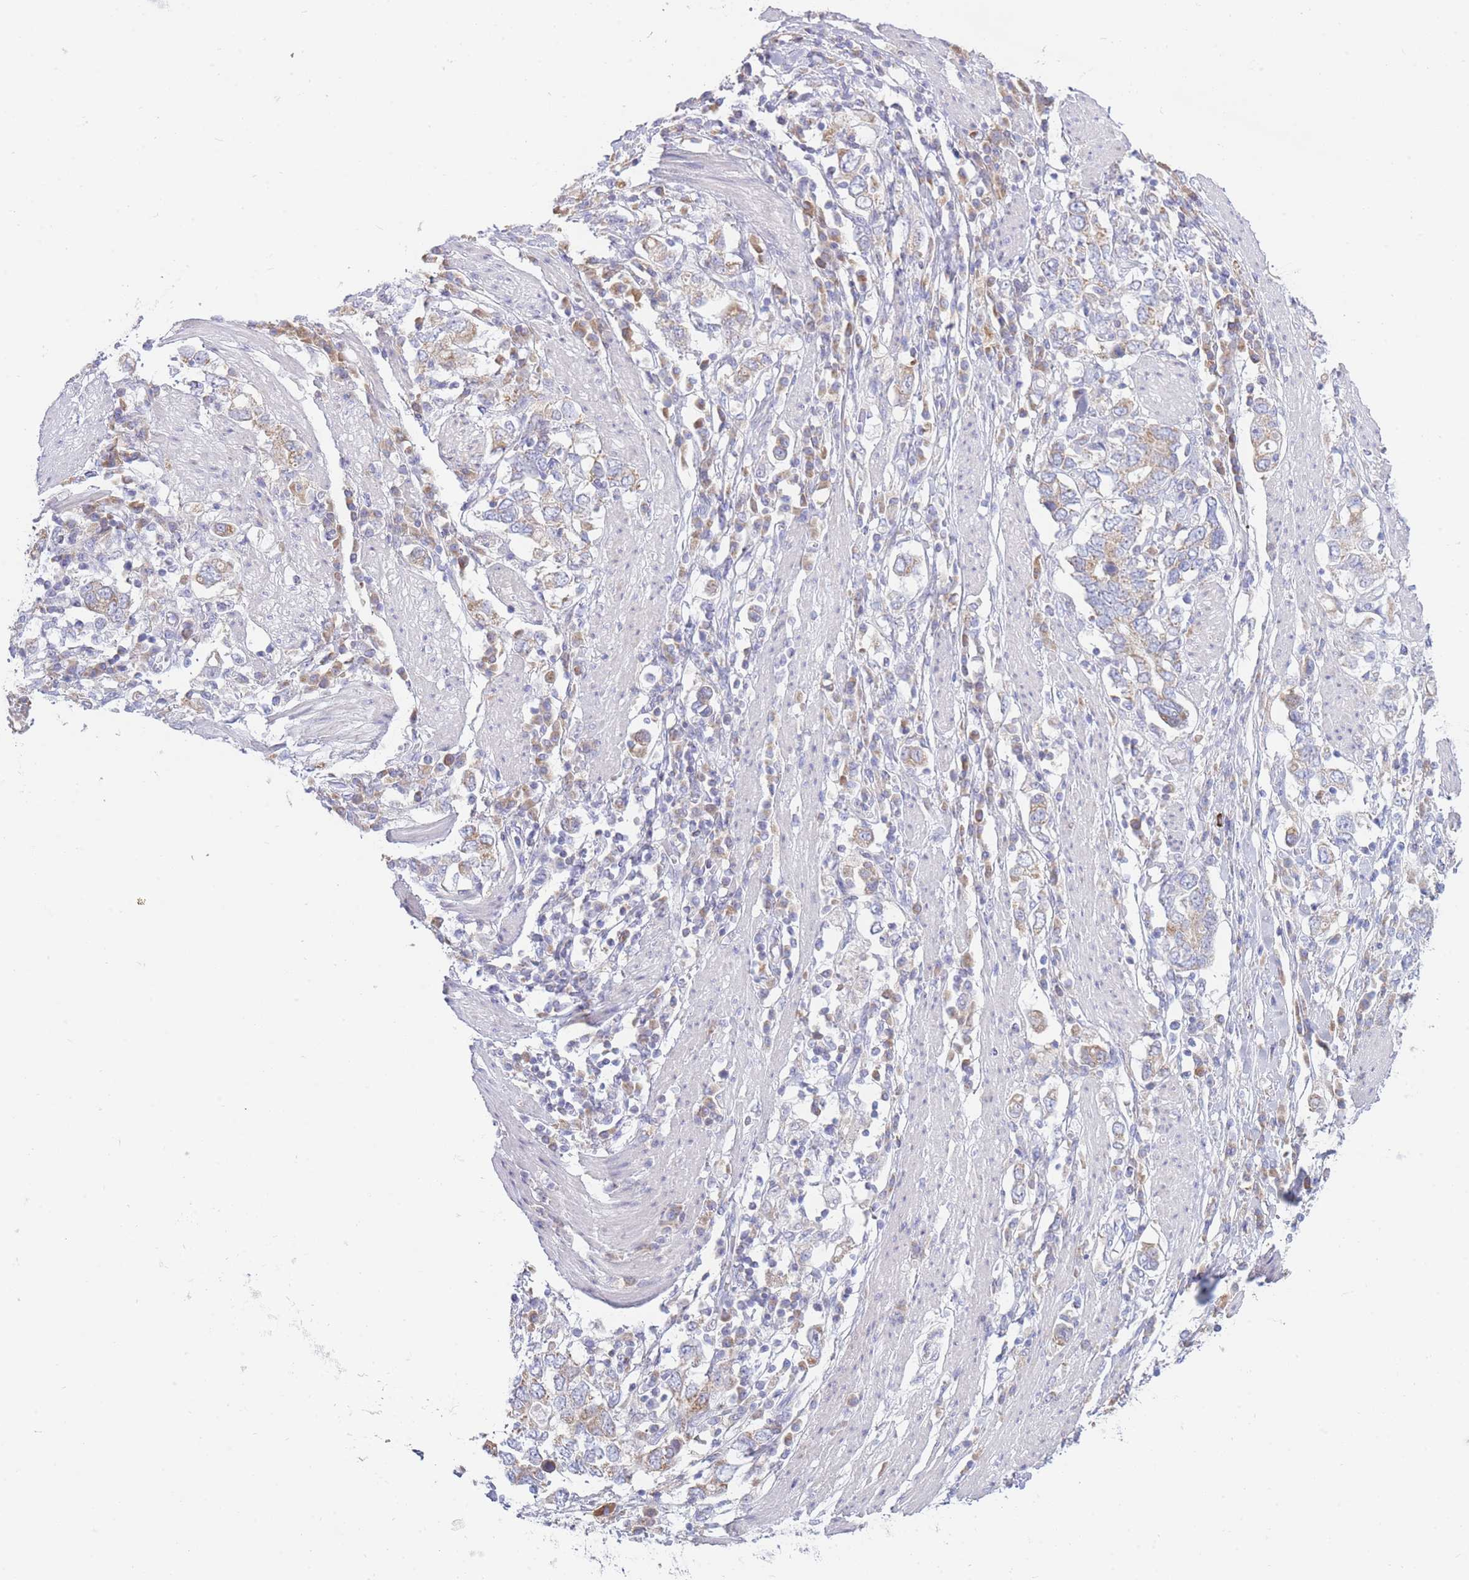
{"staining": {"intensity": "weak", "quantity": "25%-75%", "location": "cytoplasmic/membranous"}, "tissue": "stomach cancer", "cell_type": "Tumor cells", "image_type": "cancer", "snomed": [{"axis": "morphology", "description": "Adenocarcinoma, NOS"}, {"axis": "topography", "description": "Stomach, upper"}, {"axis": "topography", "description": "Stomach"}], "caption": "A photomicrograph showing weak cytoplasmic/membranous expression in about 25%-75% of tumor cells in stomach adenocarcinoma, as visualized by brown immunohistochemical staining.", "gene": "NANP", "patient": {"sex": "male", "age": 62}}